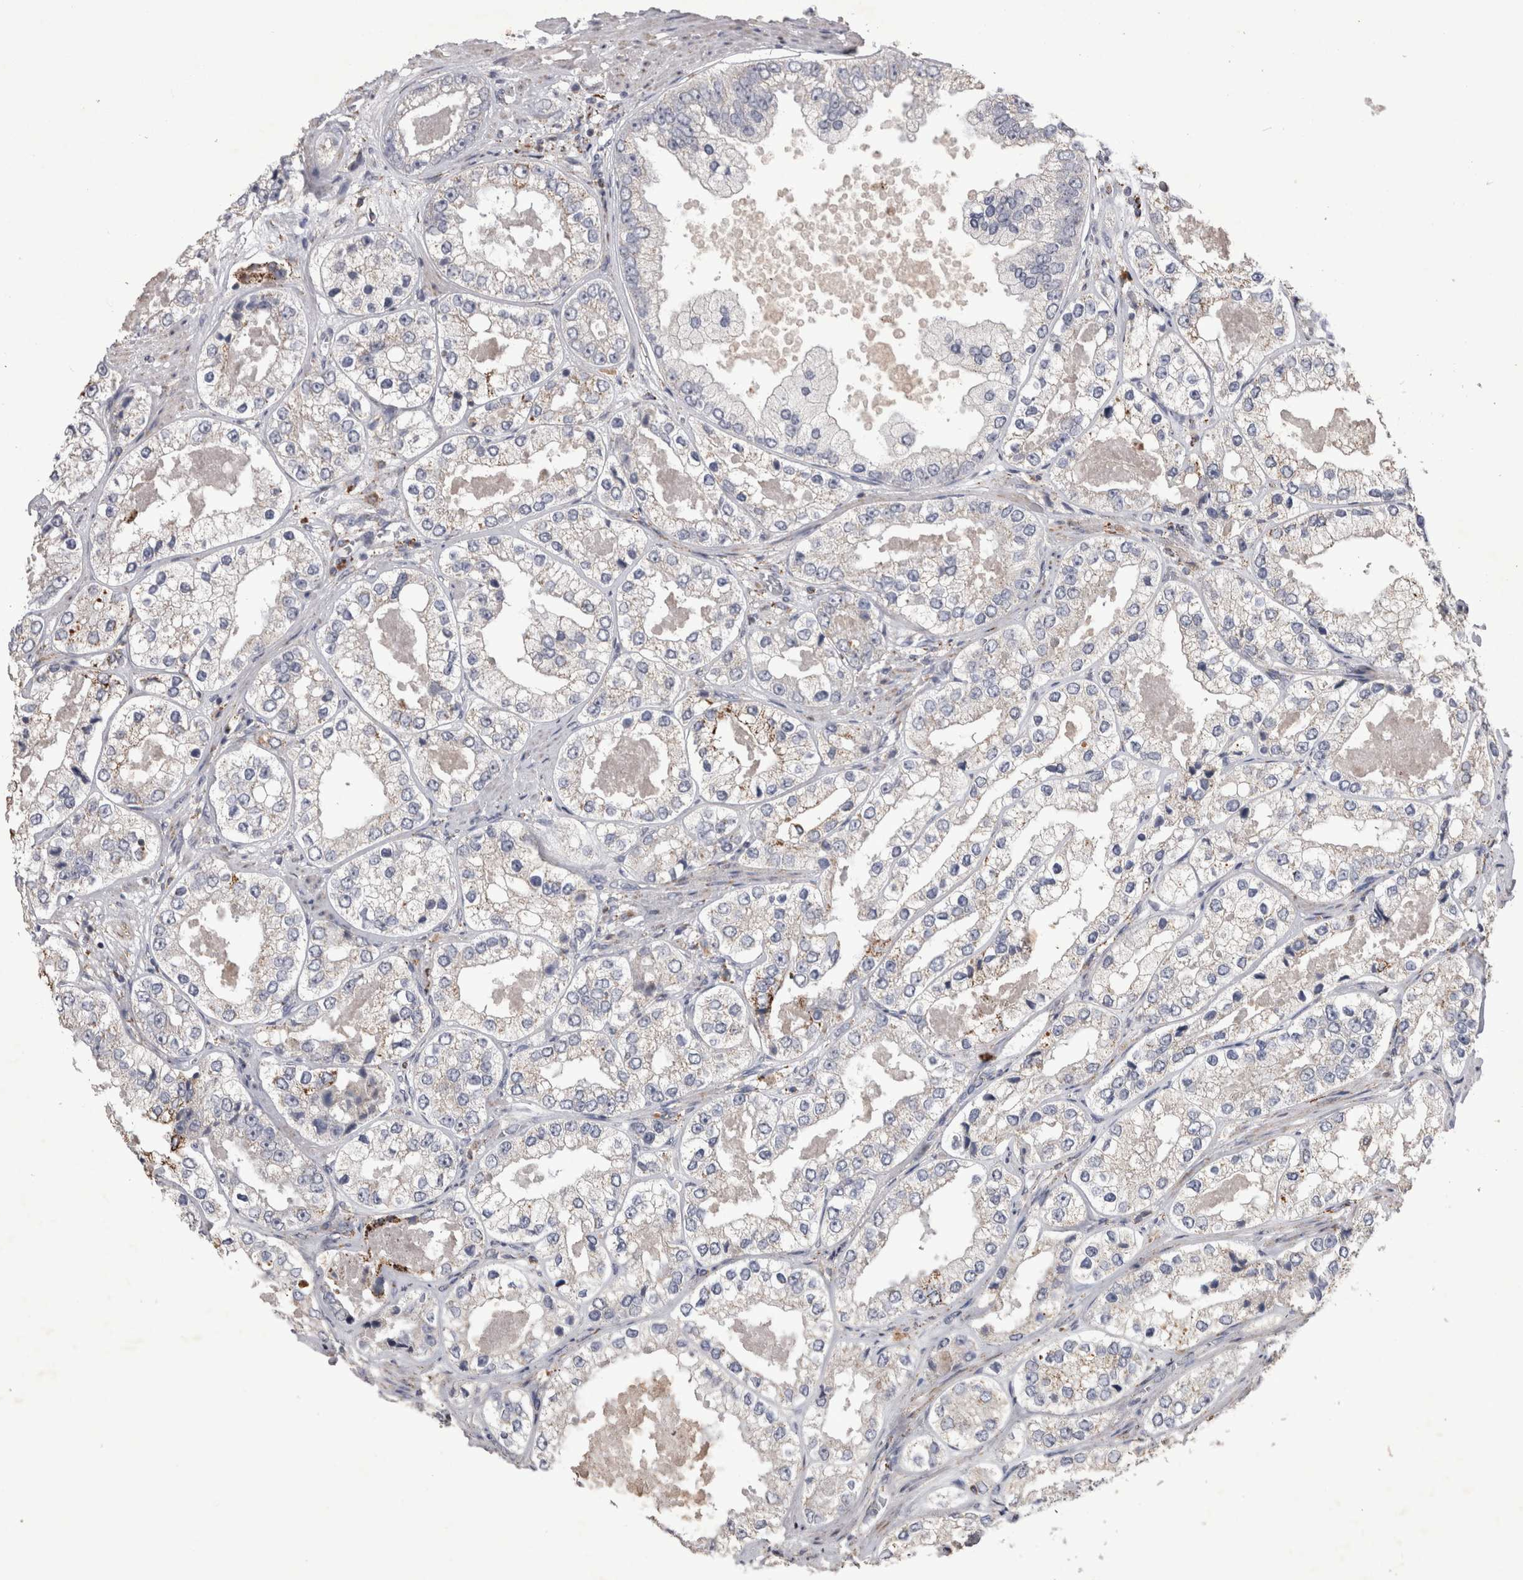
{"staining": {"intensity": "negative", "quantity": "none", "location": "none"}, "tissue": "prostate cancer", "cell_type": "Tumor cells", "image_type": "cancer", "snomed": [{"axis": "morphology", "description": "Adenocarcinoma, High grade"}, {"axis": "topography", "description": "Prostate"}], "caption": "Image shows no protein expression in tumor cells of adenocarcinoma (high-grade) (prostate) tissue.", "gene": "DKK3", "patient": {"sex": "male", "age": 61}}